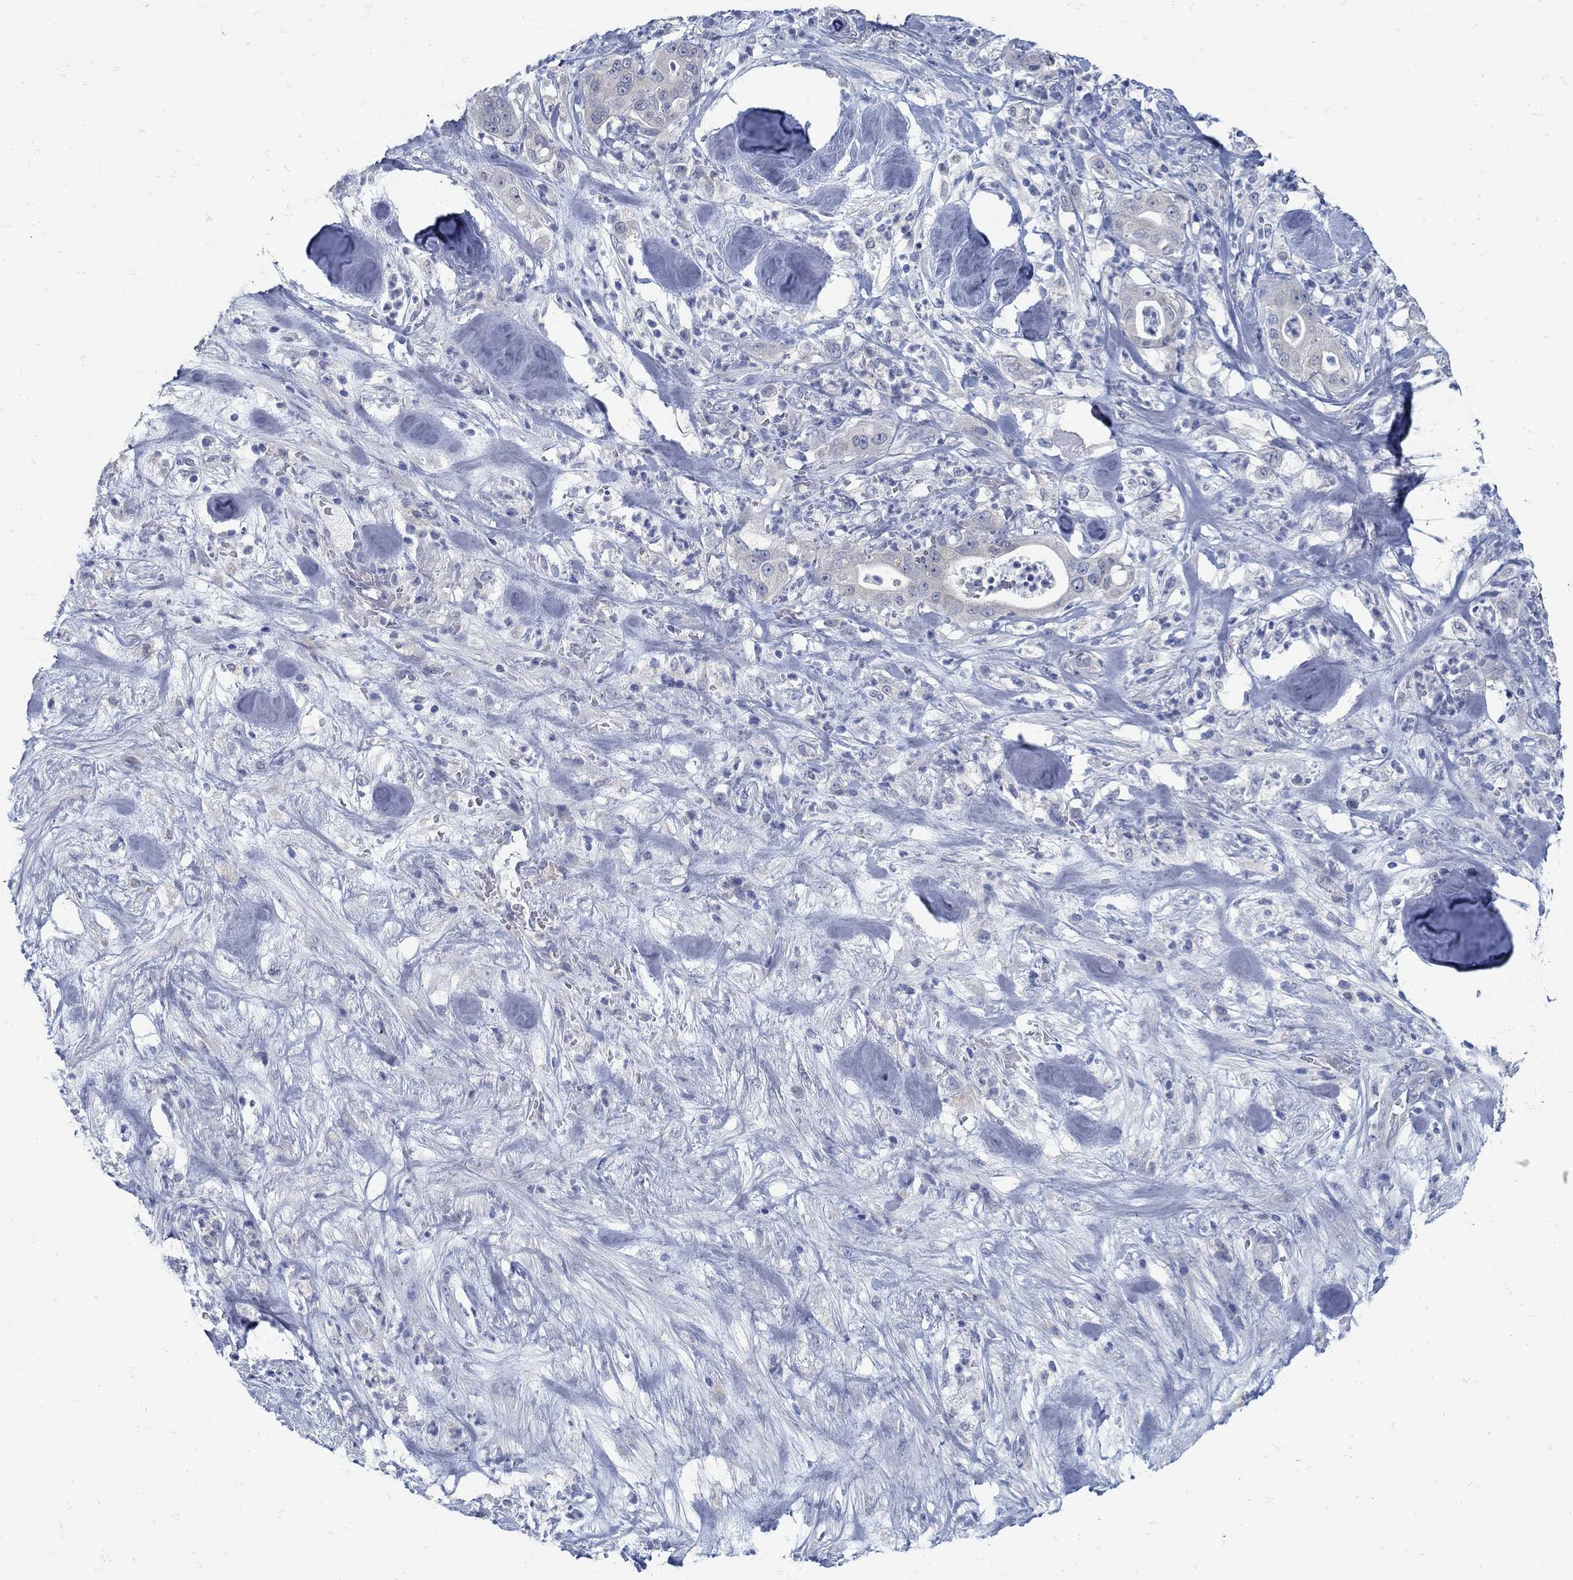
{"staining": {"intensity": "negative", "quantity": "none", "location": "none"}, "tissue": "pancreatic cancer", "cell_type": "Tumor cells", "image_type": "cancer", "snomed": [{"axis": "morphology", "description": "Adenocarcinoma, NOS"}, {"axis": "topography", "description": "Pancreas"}], "caption": "Pancreatic adenocarcinoma was stained to show a protein in brown. There is no significant staining in tumor cells.", "gene": "ZFAND4", "patient": {"sex": "male", "age": 71}}